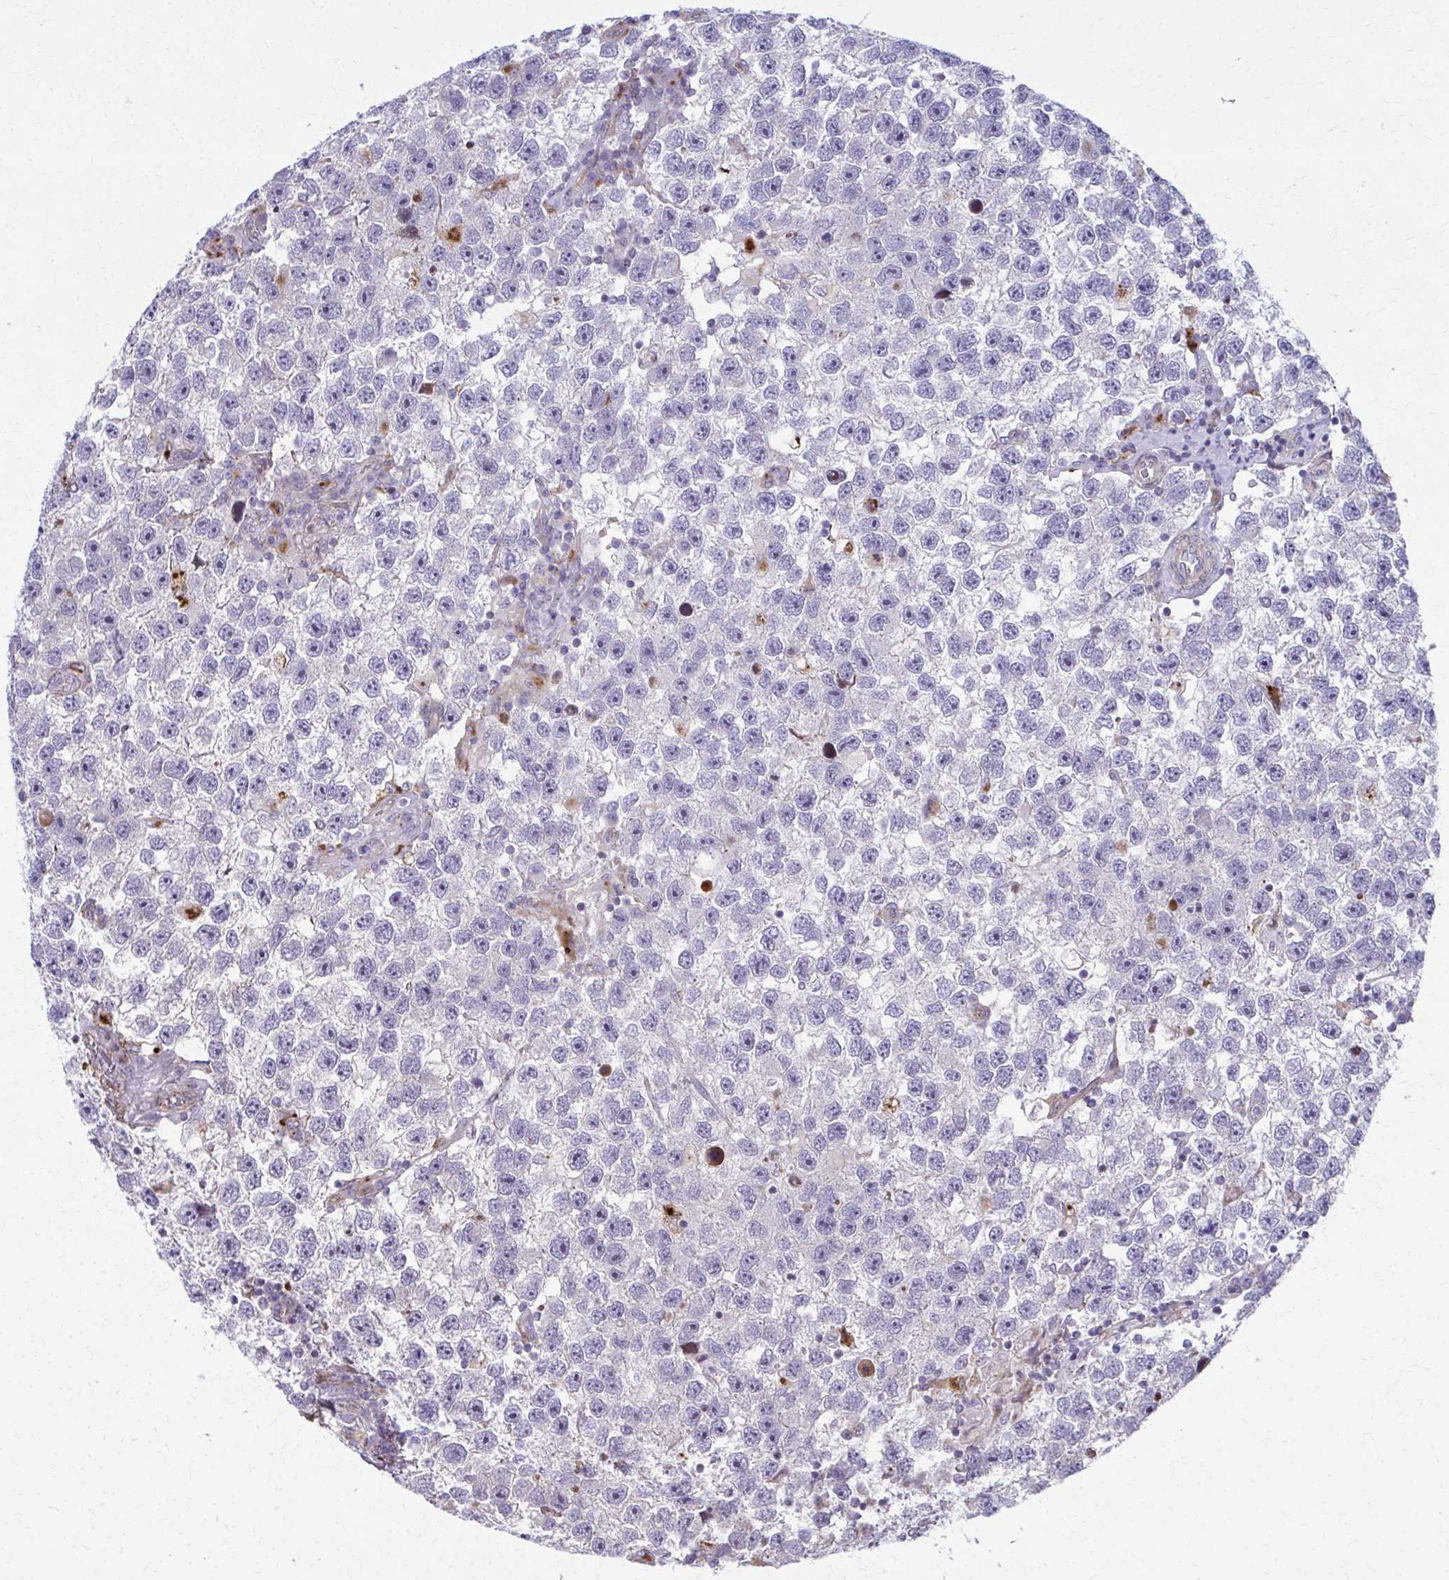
{"staining": {"intensity": "negative", "quantity": "none", "location": "none"}, "tissue": "testis cancer", "cell_type": "Tumor cells", "image_type": "cancer", "snomed": [{"axis": "morphology", "description": "Seminoma, NOS"}, {"axis": "topography", "description": "Testis"}], "caption": "Immunohistochemistry (IHC) of human testis cancer (seminoma) exhibits no positivity in tumor cells.", "gene": "LRRC4B", "patient": {"sex": "male", "age": 26}}